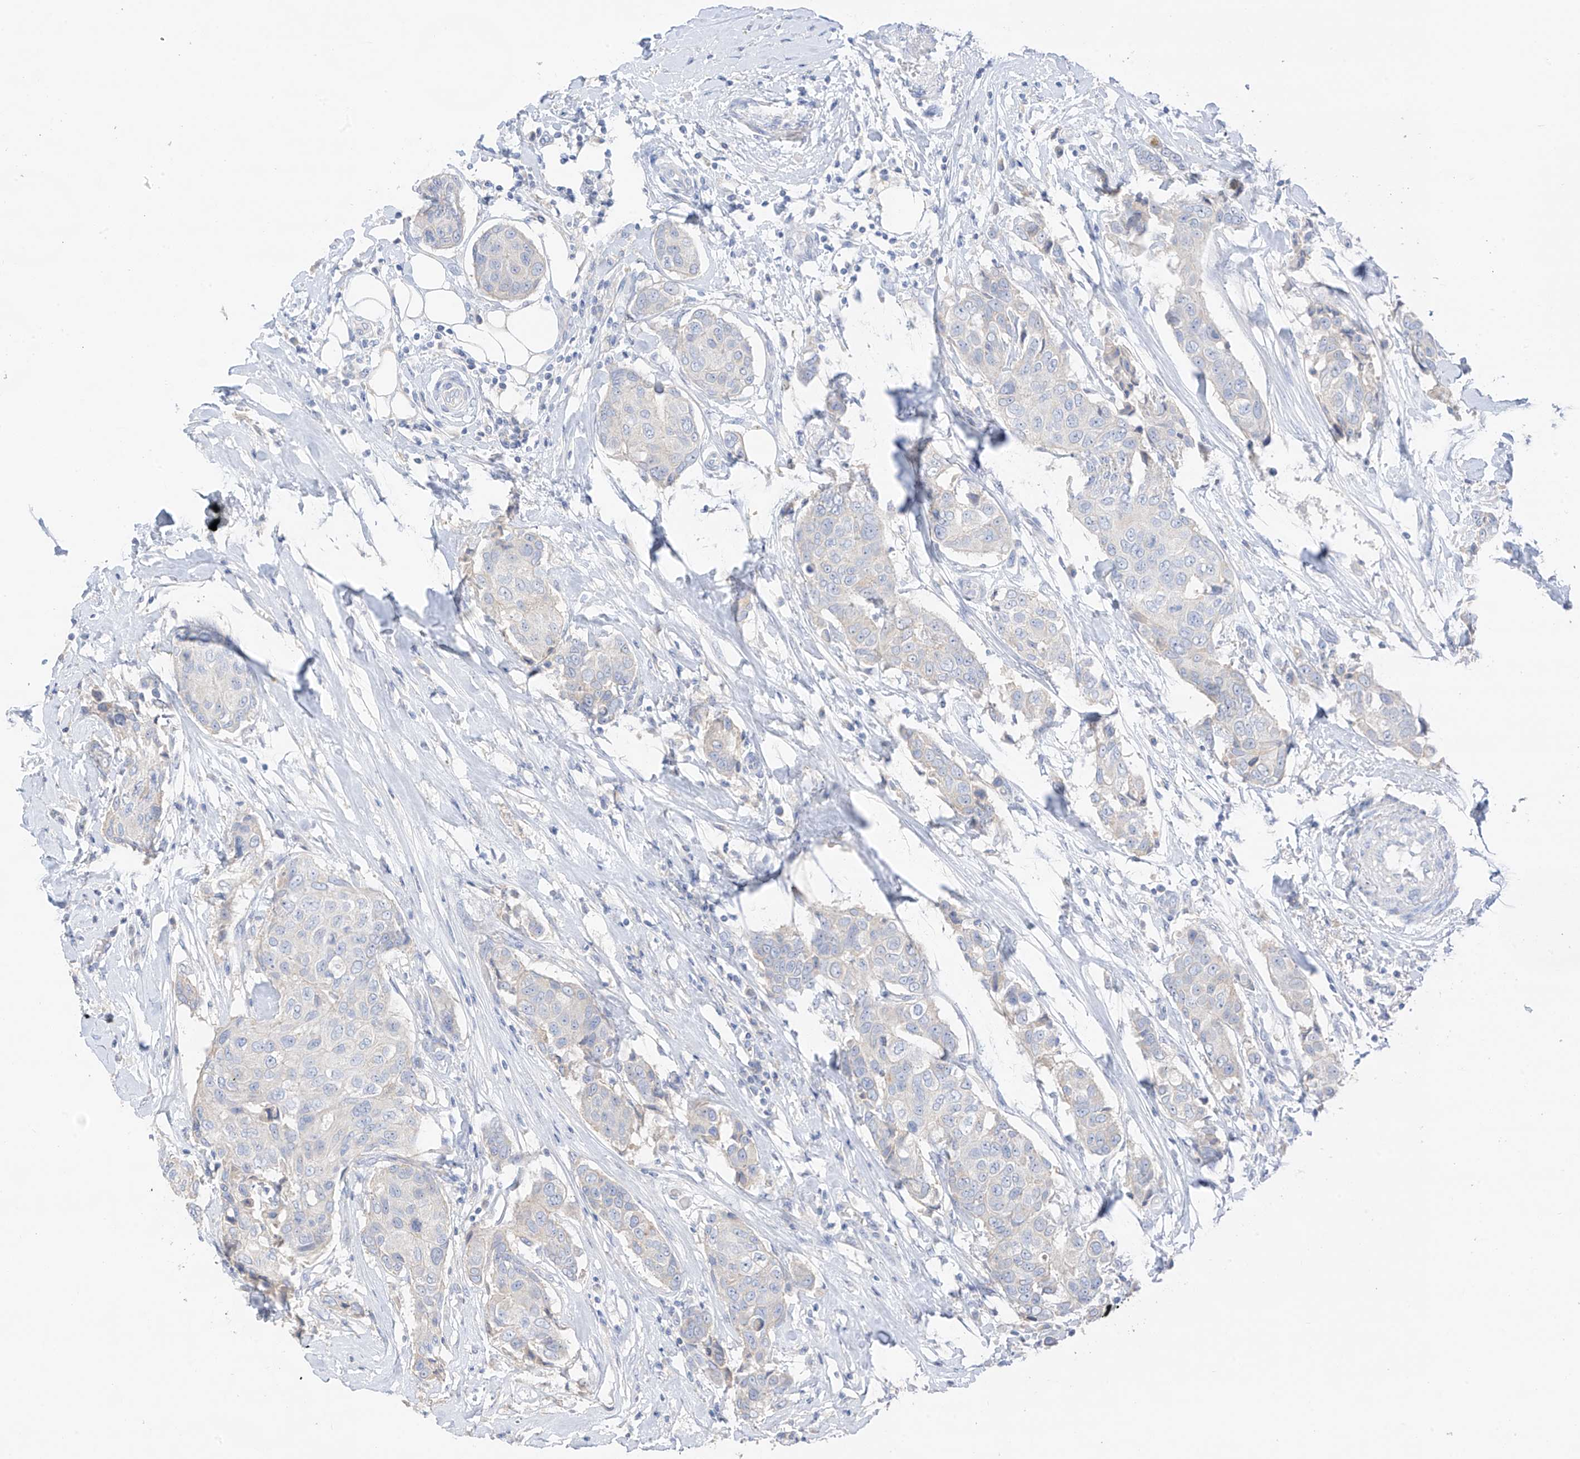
{"staining": {"intensity": "negative", "quantity": "none", "location": "none"}, "tissue": "breast cancer", "cell_type": "Tumor cells", "image_type": "cancer", "snomed": [{"axis": "morphology", "description": "Duct carcinoma"}, {"axis": "topography", "description": "Breast"}], "caption": "An IHC image of breast cancer is shown. There is no staining in tumor cells of breast cancer.", "gene": "CAPN13", "patient": {"sex": "female", "age": 80}}